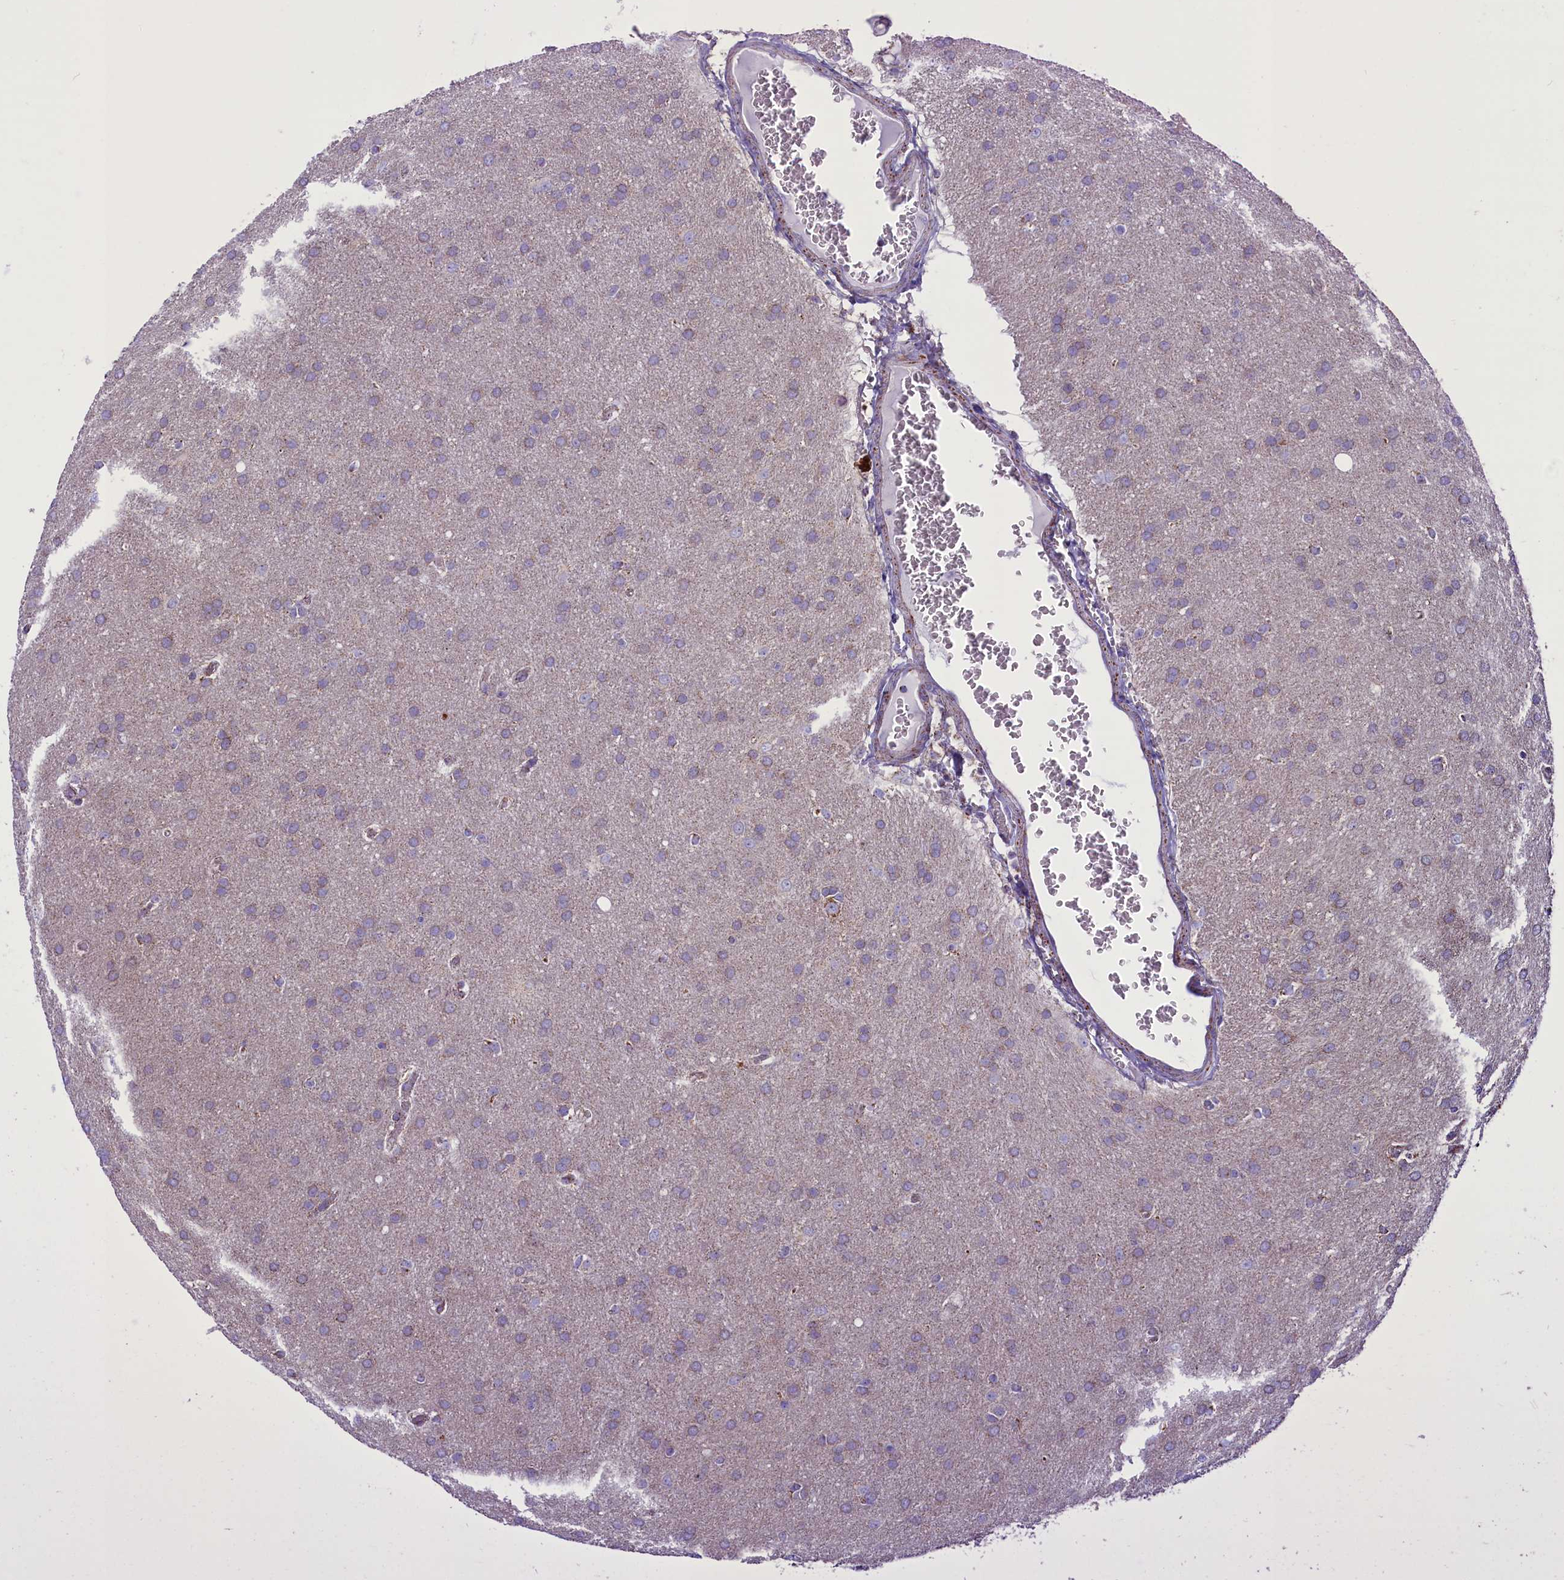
{"staining": {"intensity": "weak", "quantity": "<25%", "location": "cytoplasmic/membranous"}, "tissue": "glioma", "cell_type": "Tumor cells", "image_type": "cancer", "snomed": [{"axis": "morphology", "description": "Glioma, malignant, Low grade"}, {"axis": "topography", "description": "Brain"}], "caption": "DAB (3,3'-diaminobenzidine) immunohistochemical staining of glioma reveals no significant staining in tumor cells. The staining was performed using DAB to visualize the protein expression in brown, while the nuclei were stained in blue with hematoxylin (Magnification: 20x).", "gene": "ICA1L", "patient": {"sex": "female", "age": 32}}